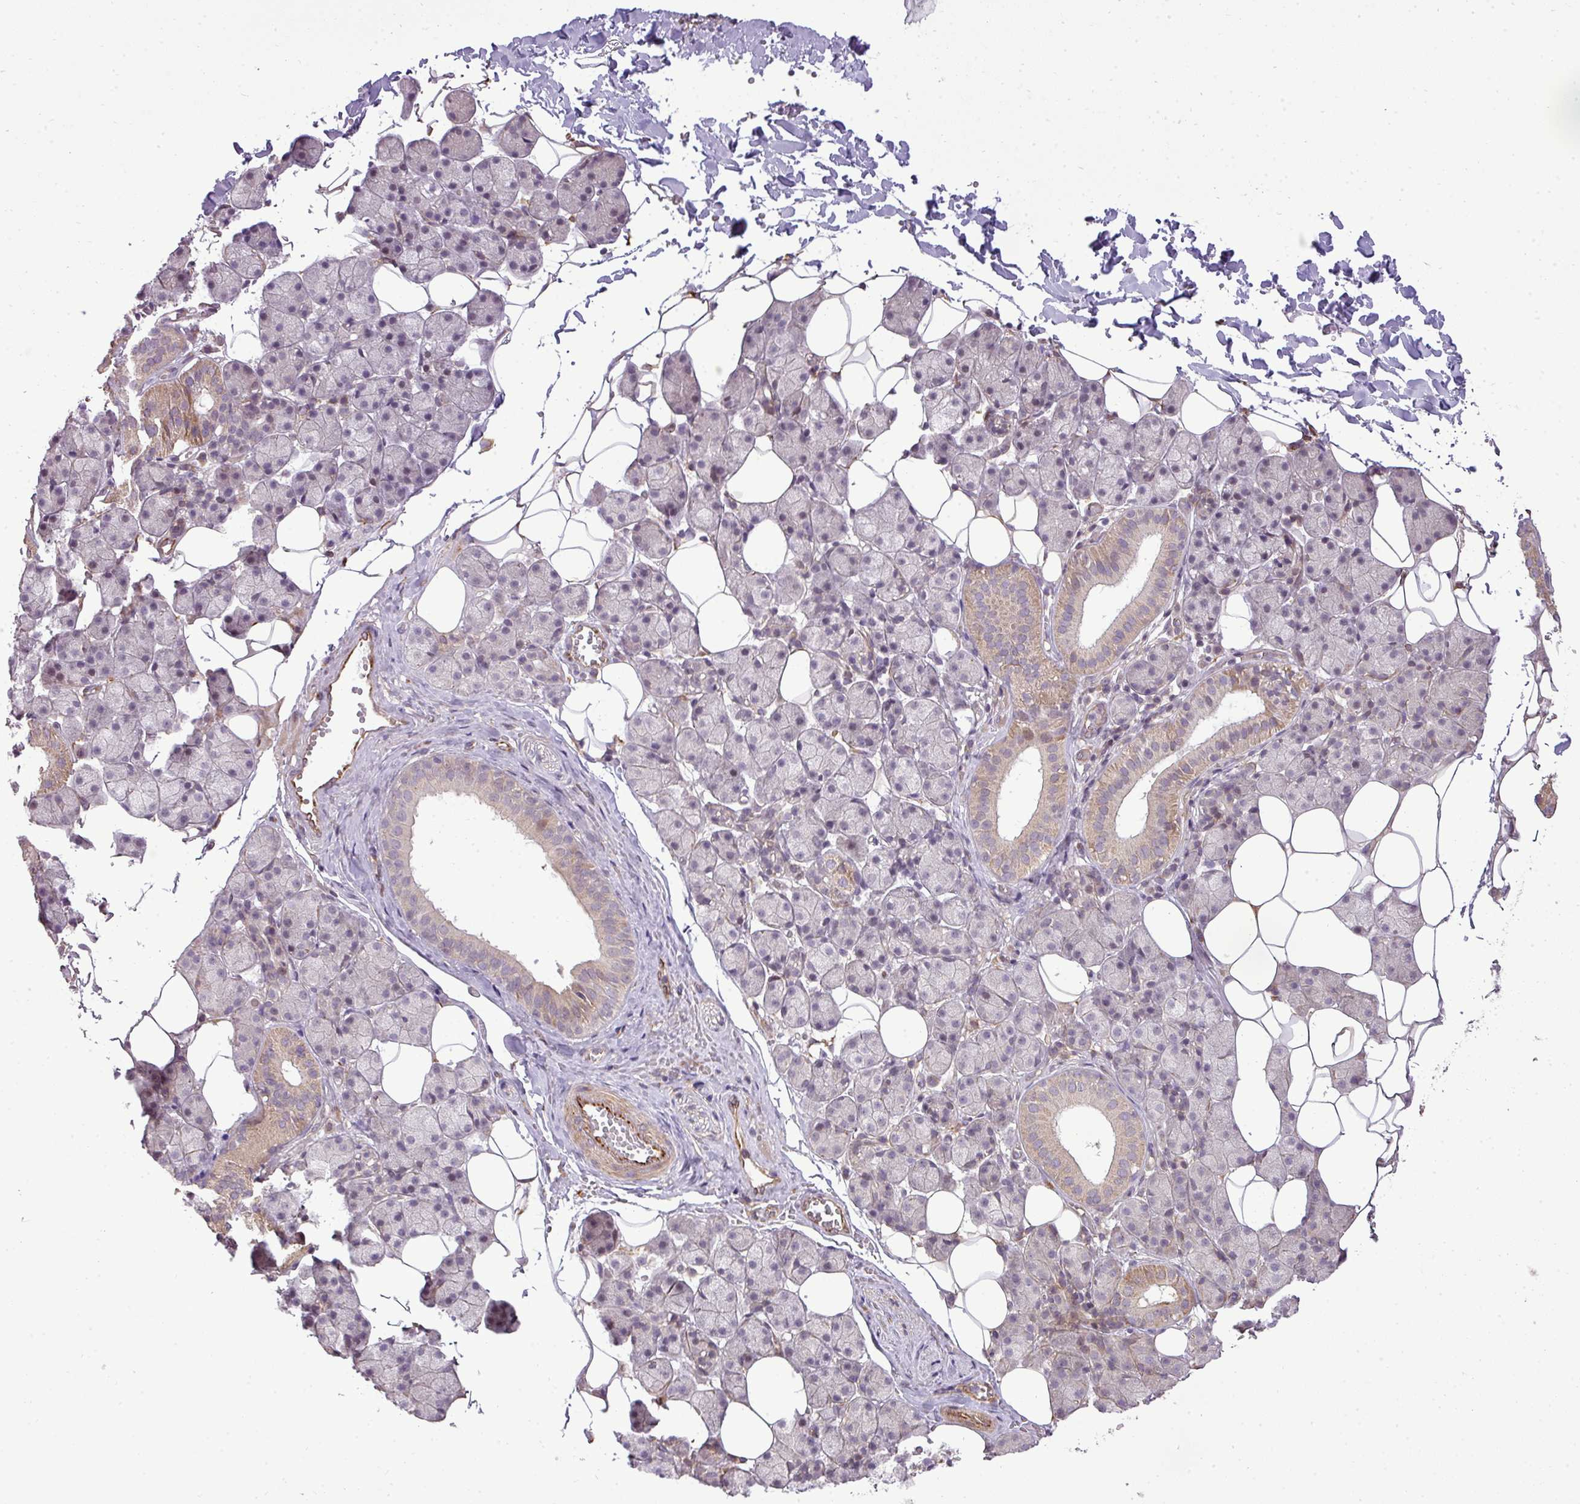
{"staining": {"intensity": "weak", "quantity": "<25%", "location": "cytoplasmic/membranous"}, "tissue": "salivary gland", "cell_type": "Glandular cells", "image_type": "normal", "snomed": [{"axis": "morphology", "description": "Normal tissue, NOS"}, {"axis": "topography", "description": "Salivary gland"}], "caption": "There is no significant staining in glandular cells of salivary gland. (Stains: DAB immunohistochemistry (IHC) with hematoxylin counter stain, Microscopy: brightfield microscopy at high magnification).", "gene": "PDRG1", "patient": {"sex": "female", "age": 33}}